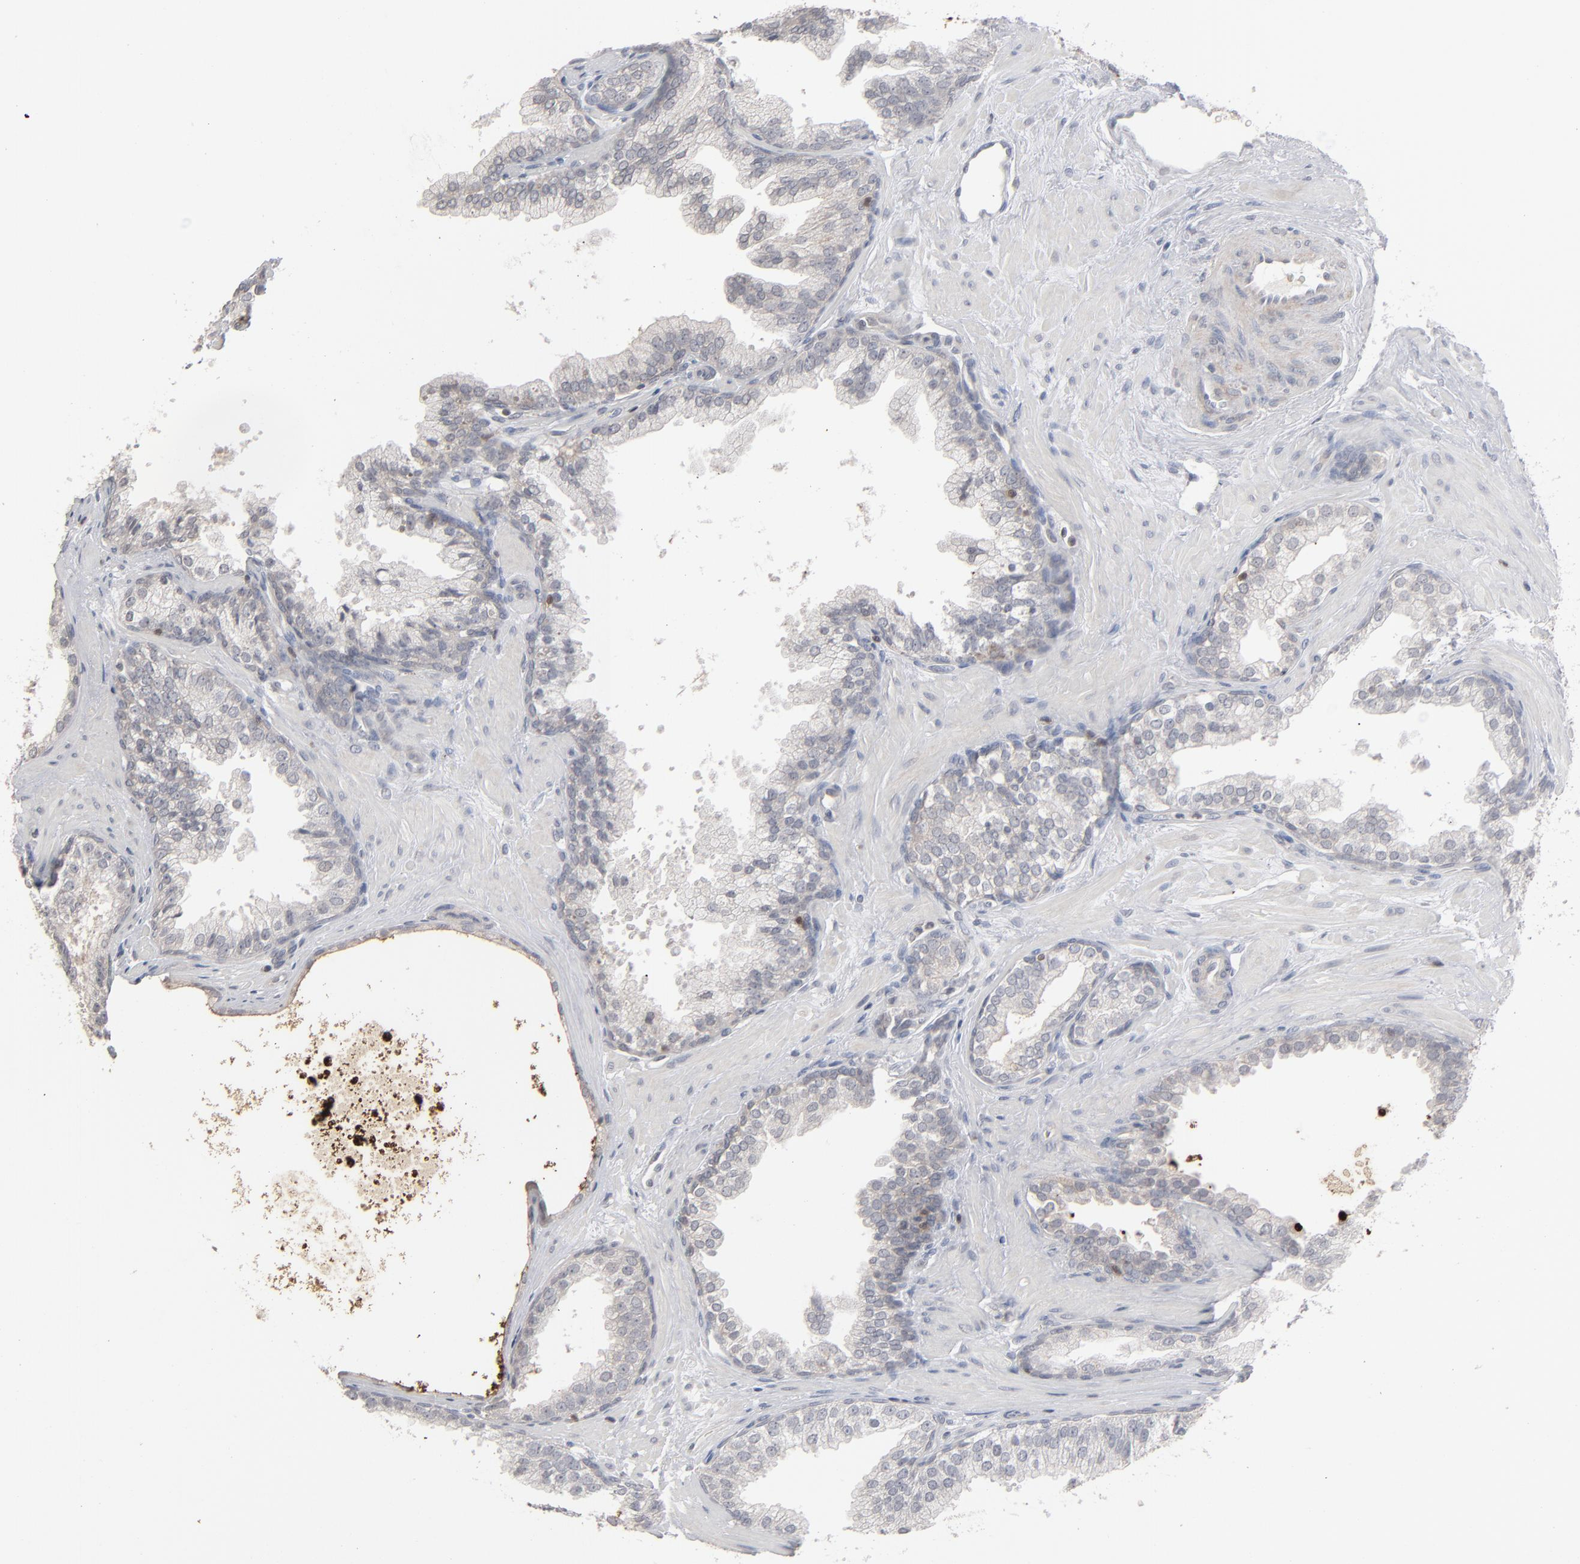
{"staining": {"intensity": "negative", "quantity": "none", "location": "none"}, "tissue": "prostate cancer", "cell_type": "Tumor cells", "image_type": "cancer", "snomed": [{"axis": "morphology", "description": "Adenocarcinoma, Low grade"}, {"axis": "topography", "description": "Prostate"}], "caption": "Tumor cells are negative for protein expression in human low-grade adenocarcinoma (prostate).", "gene": "STAT4", "patient": {"sex": "male", "age": 69}}